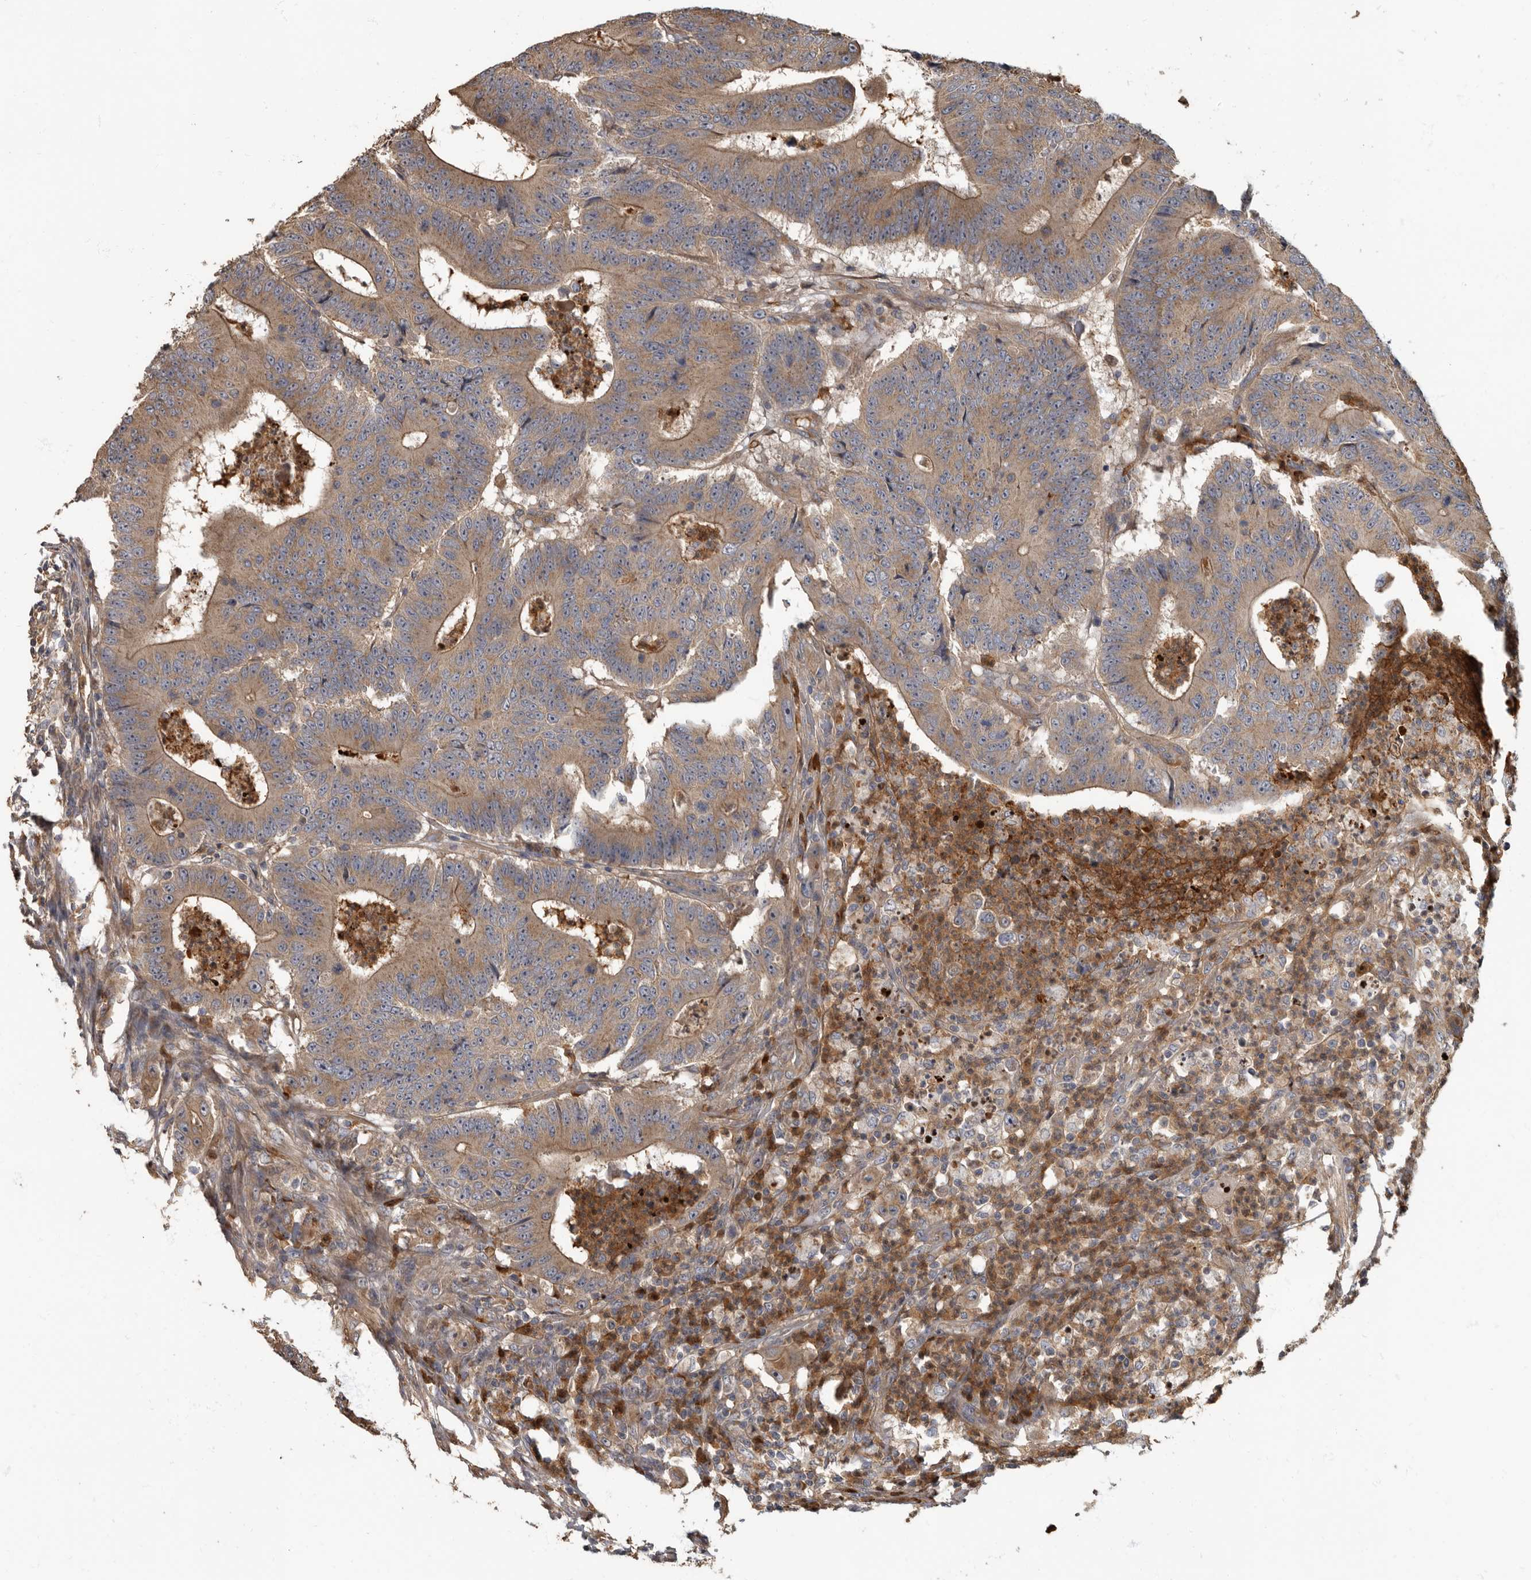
{"staining": {"intensity": "moderate", "quantity": ">75%", "location": "cytoplasmic/membranous,nuclear"}, "tissue": "colorectal cancer", "cell_type": "Tumor cells", "image_type": "cancer", "snomed": [{"axis": "morphology", "description": "Adenocarcinoma, NOS"}, {"axis": "topography", "description": "Colon"}], "caption": "Tumor cells exhibit moderate cytoplasmic/membranous and nuclear staining in about >75% of cells in adenocarcinoma (colorectal).", "gene": "DAAM1", "patient": {"sex": "male", "age": 83}}